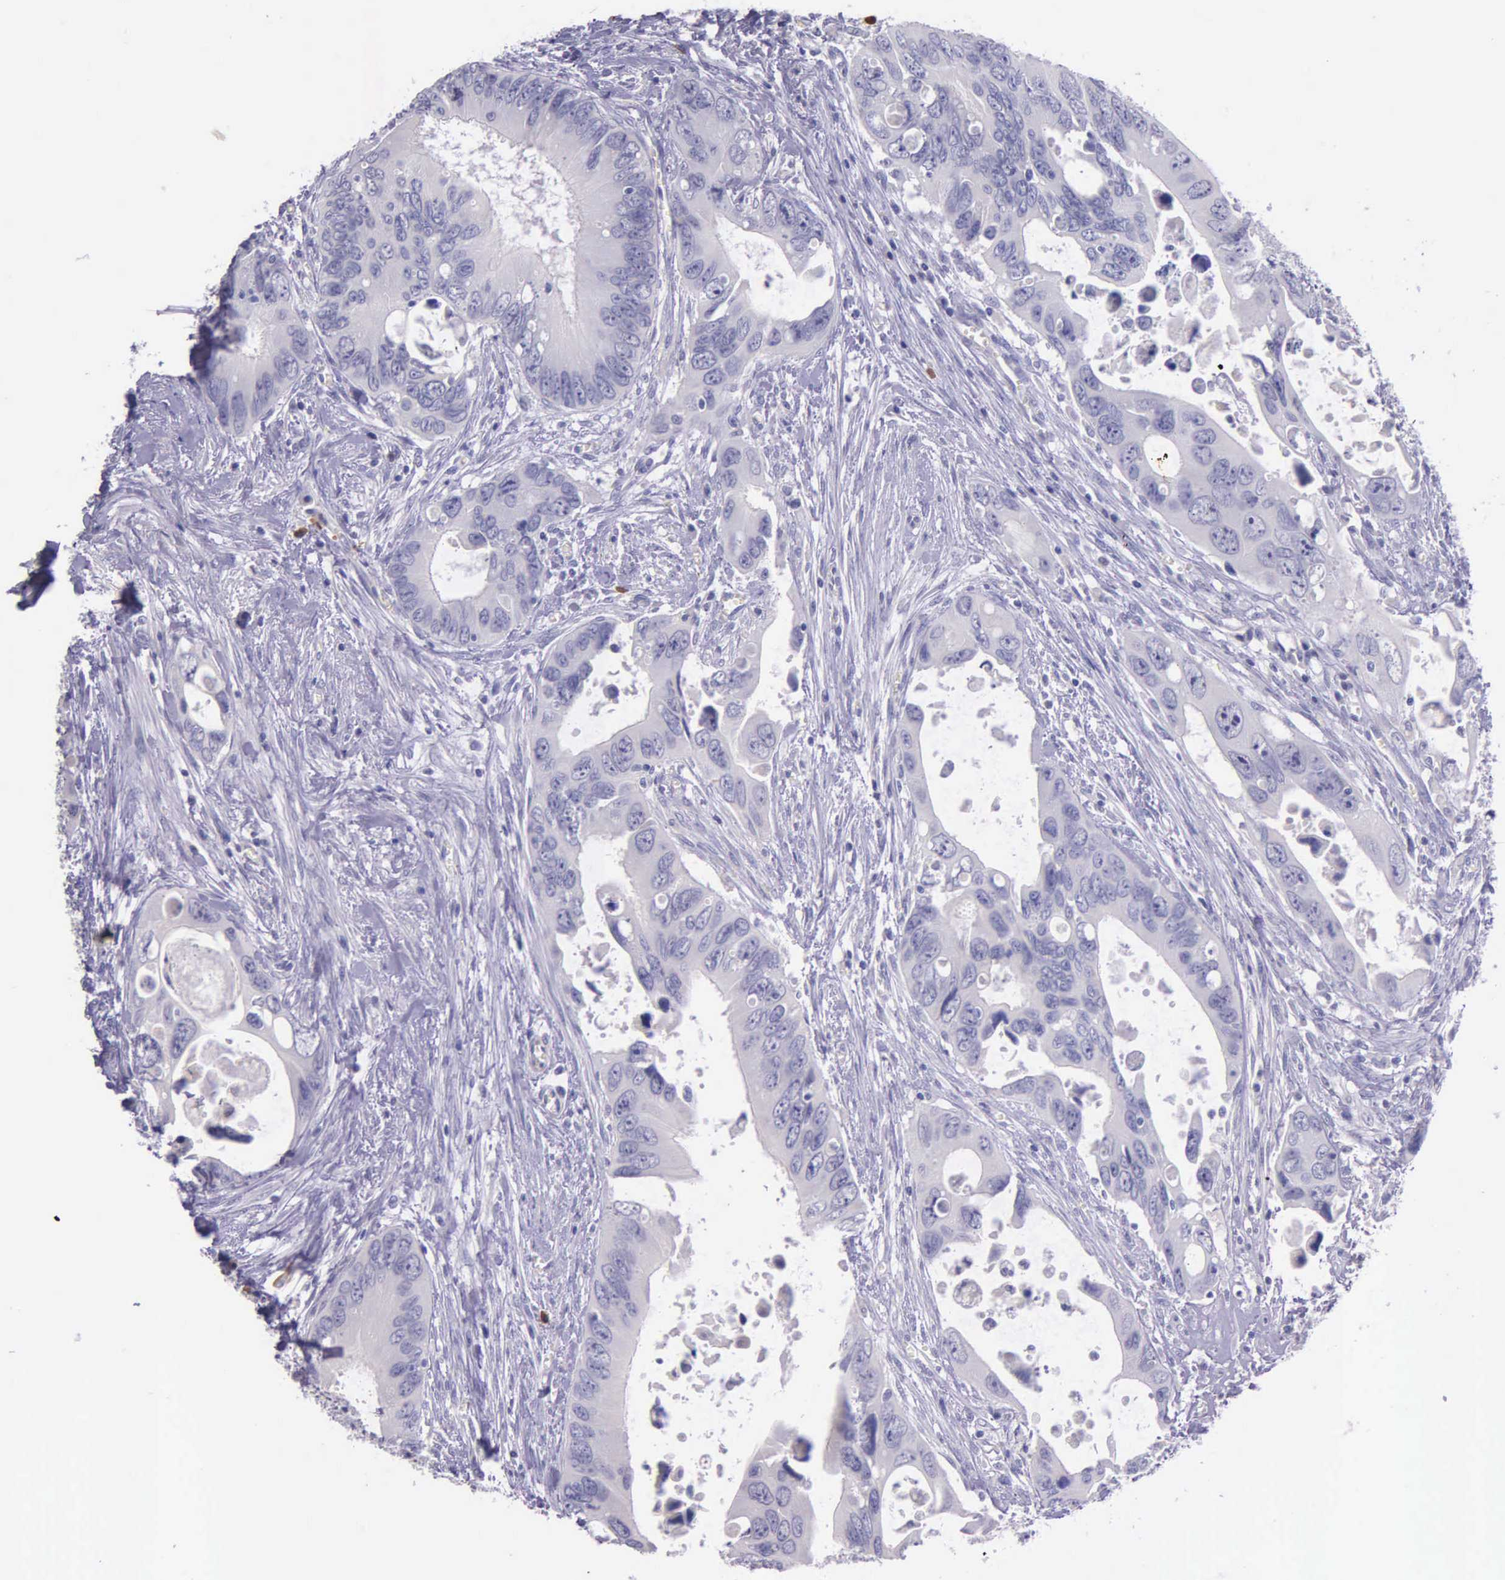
{"staining": {"intensity": "negative", "quantity": "none", "location": "none"}, "tissue": "colorectal cancer", "cell_type": "Tumor cells", "image_type": "cancer", "snomed": [{"axis": "morphology", "description": "Adenocarcinoma, NOS"}, {"axis": "topography", "description": "Rectum"}], "caption": "This is a photomicrograph of IHC staining of colorectal cancer, which shows no positivity in tumor cells.", "gene": "THSD7A", "patient": {"sex": "male", "age": 70}}